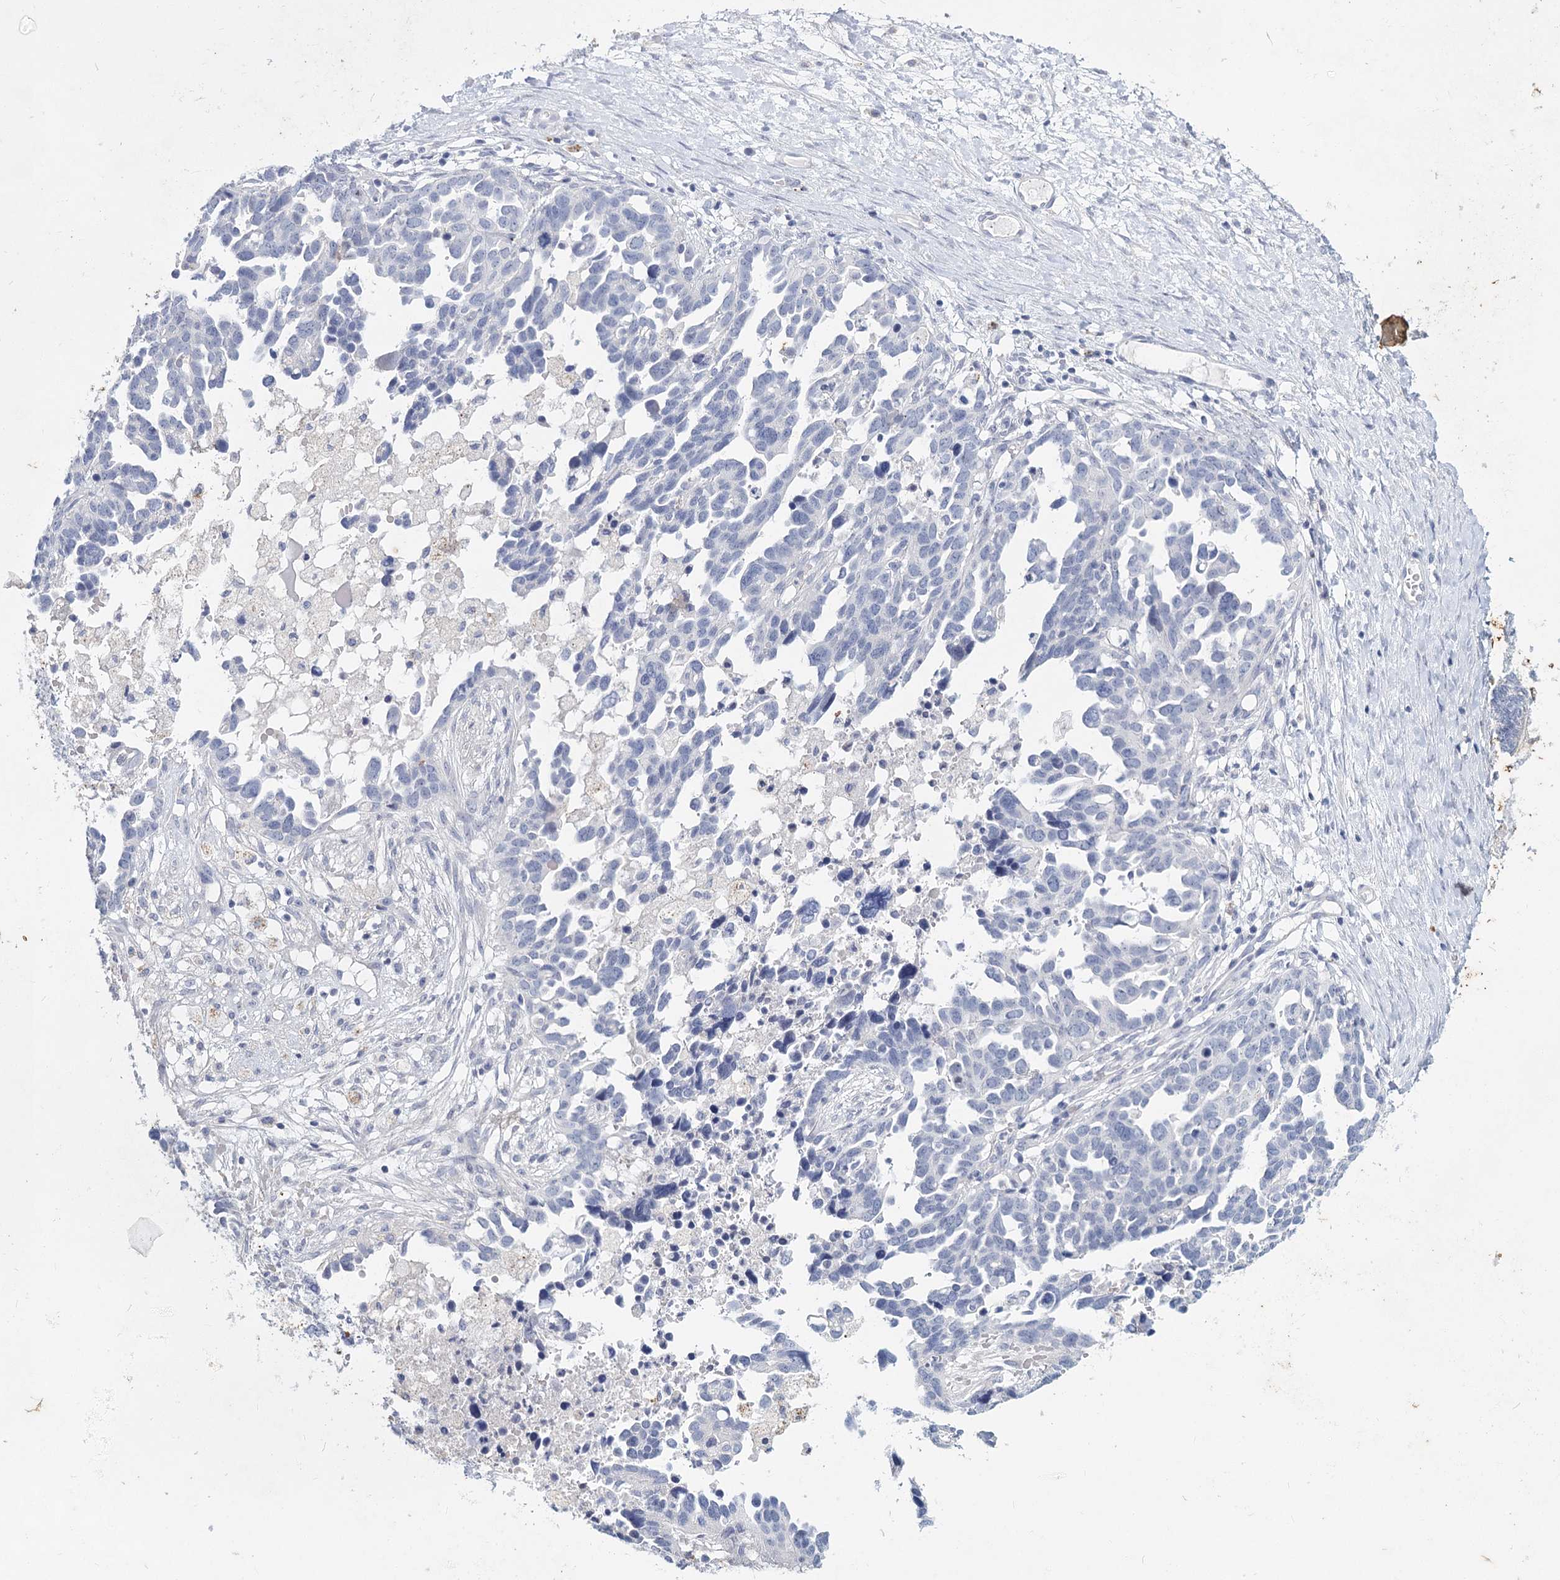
{"staining": {"intensity": "negative", "quantity": "none", "location": "none"}, "tissue": "ovarian cancer", "cell_type": "Tumor cells", "image_type": "cancer", "snomed": [{"axis": "morphology", "description": "Cystadenocarcinoma, serous, NOS"}, {"axis": "topography", "description": "Ovary"}], "caption": "This is an immunohistochemistry (IHC) micrograph of human ovarian serous cystadenocarcinoma. There is no expression in tumor cells.", "gene": "CCDC73", "patient": {"sex": "female", "age": 54}}